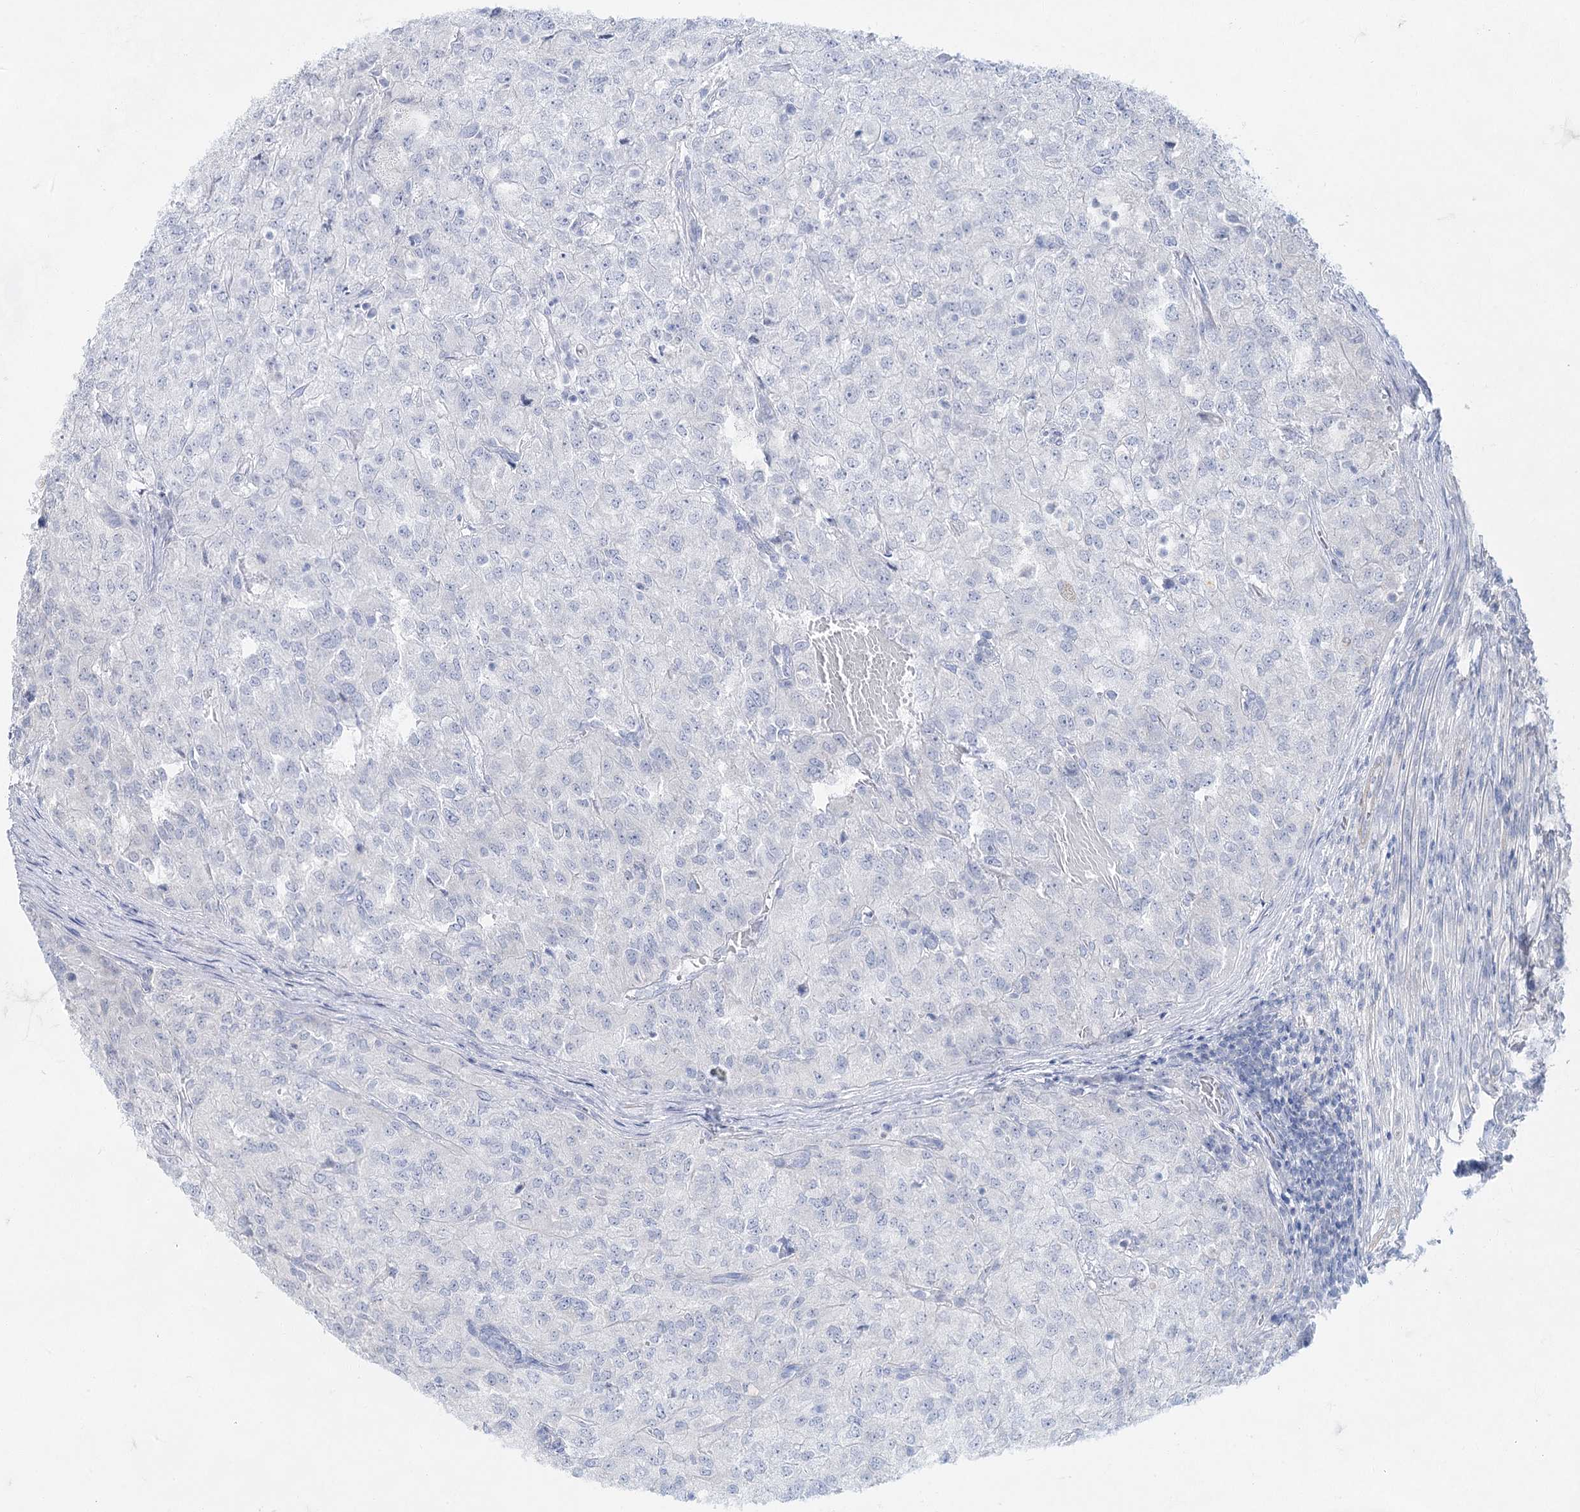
{"staining": {"intensity": "negative", "quantity": "none", "location": "none"}, "tissue": "renal cancer", "cell_type": "Tumor cells", "image_type": "cancer", "snomed": [{"axis": "morphology", "description": "Adenocarcinoma, NOS"}, {"axis": "topography", "description": "Kidney"}], "caption": "This image is of renal adenocarcinoma stained with immunohistochemistry (IHC) to label a protein in brown with the nuclei are counter-stained blue. There is no positivity in tumor cells.", "gene": "ACRV1", "patient": {"sex": "female", "age": 54}}